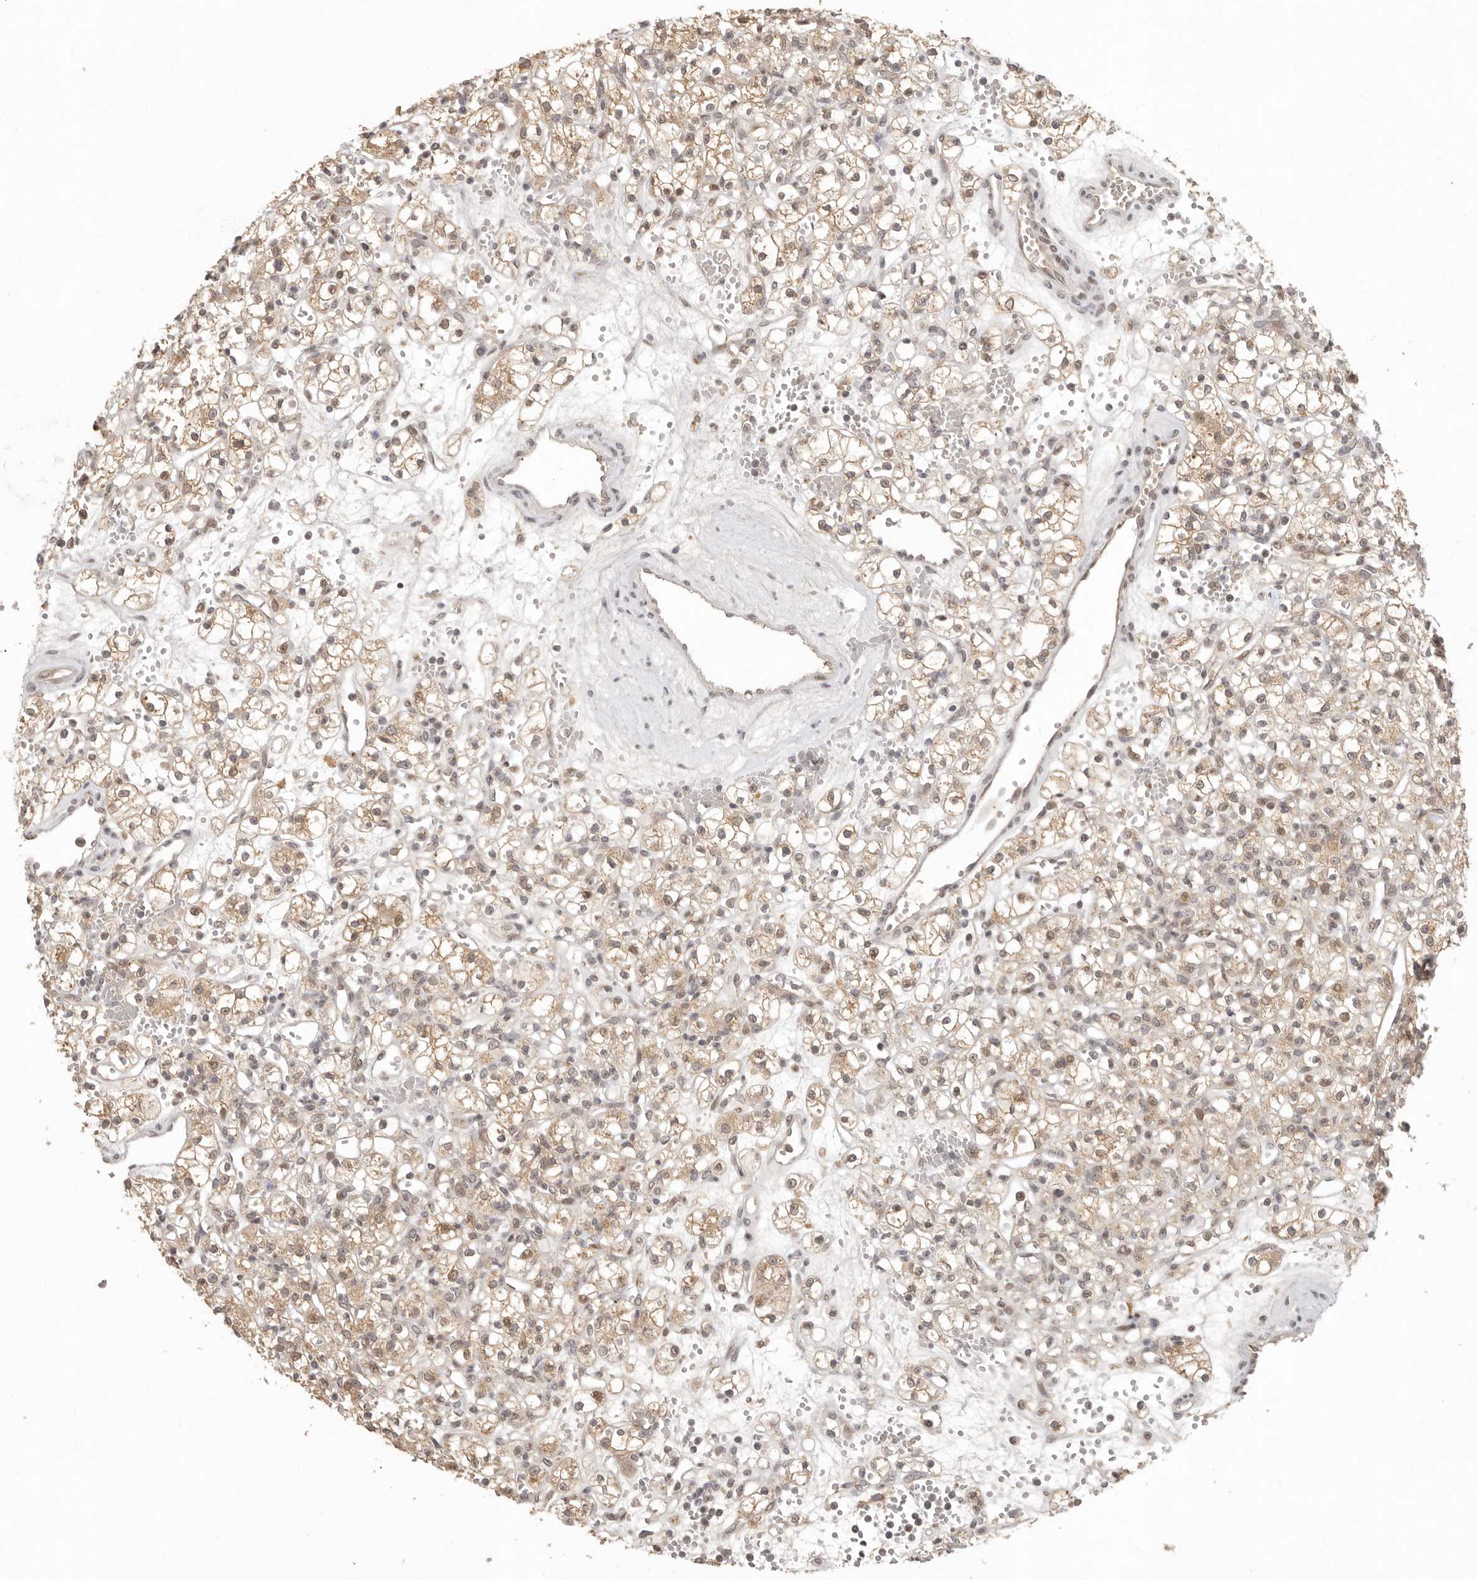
{"staining": {"intensity": "weak", "quantity": ">75%", "location": "cytoplasmic/membranous,nuclear"}, "tissue": "renal cancer", "cell_type": "Tumor cells", "image_type": "cancer", "snomed": [{"axis": "morphology", "description": "Adenocarcinoma, NOS"}, {"axis": "topography", "description": "Kidney"}], "caption": "The immunohistochemical stain labels weak cytoplasmic/membranous and nuclear expression in tumor cells of renal cancer (adenocarcinoma) tissue.", "gene": "LRRC75A", "patient": {"sex": "female", "age": 59}}